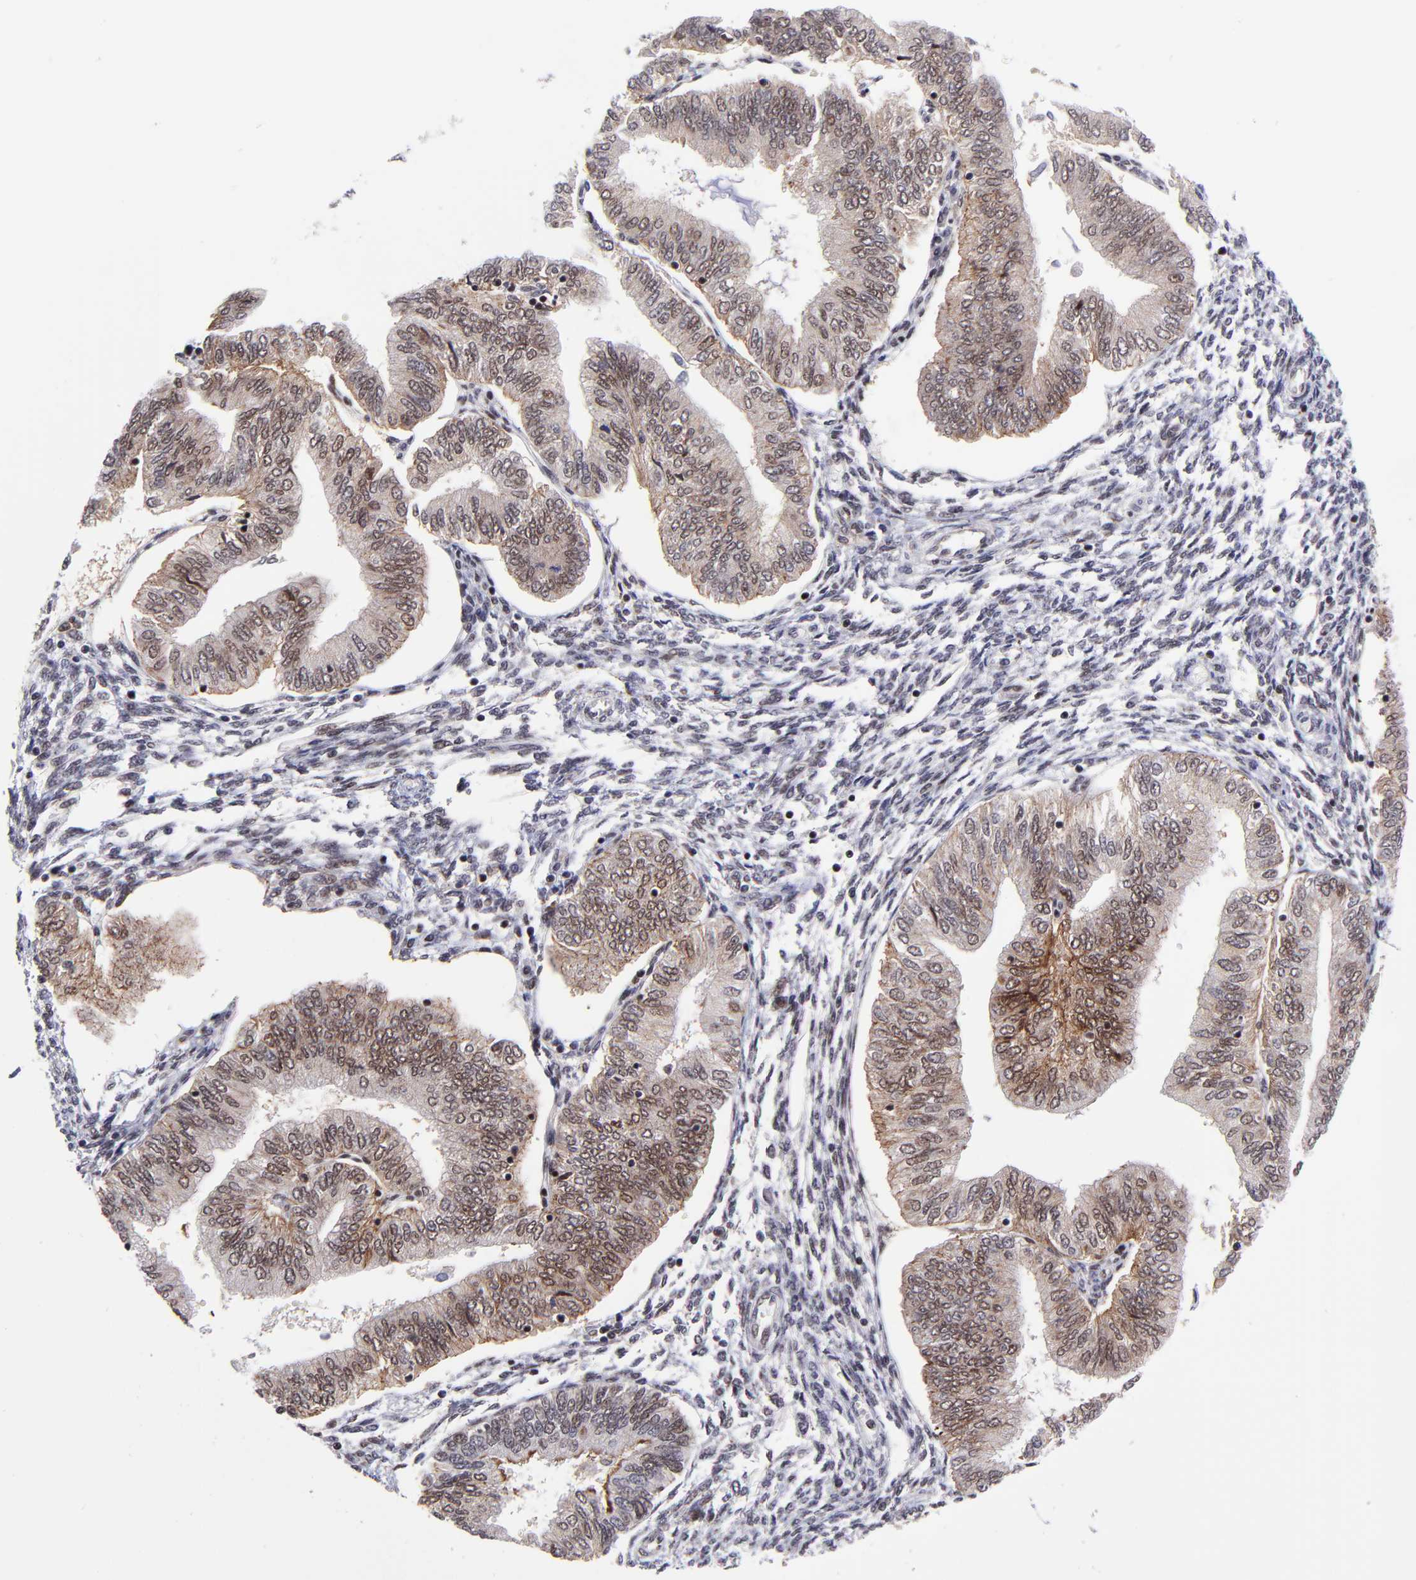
{"staining": {"intensity": "weak", "quantity": ">75%", "location": "nuclear"}, "tissue": "endometrial cancer", "cell_type": "Tumor cells", "image_type": "cancer", "snomed": [{"axis": "morphology", "description": "Adenocarcinoma, NOS"}, {"axis": "topography", "description": "Endometrium"}], "caption": "Immunohistochemical staining of adenocarcinoma (endometrial) displays weak nuclear protein expression in about >75% of tumor cells.", "gene": "SOX6", "patient": {"sex": "female", "age": 51}}